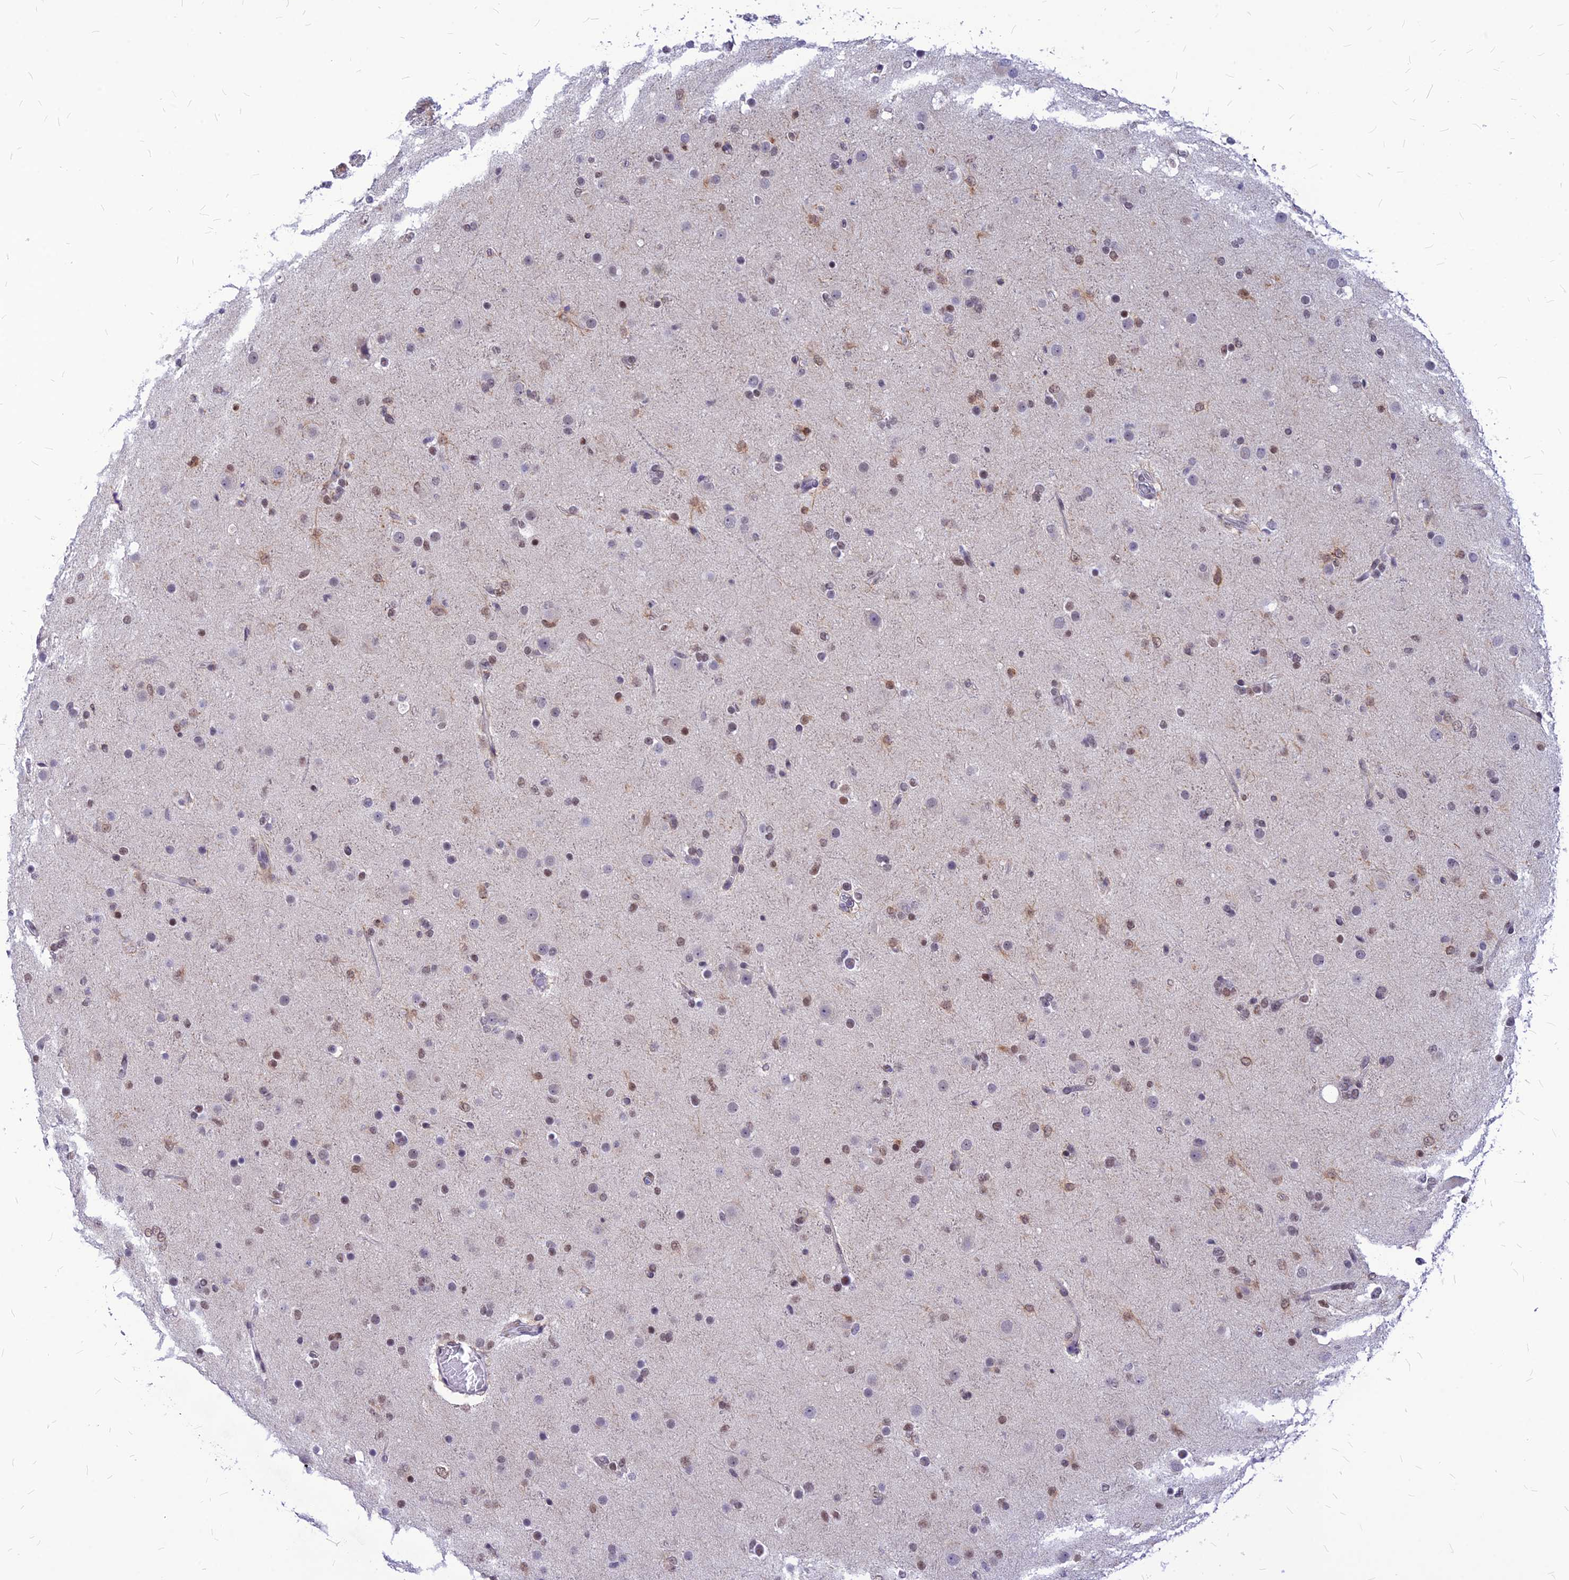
{"staining": {"intensity": "moderate", "quantity": "<25%", "location": "nuclear"}, "tissue": "glioma", "cell_type": "Tumor cells", "image_type": "cancer", "snomed": [{"axis": "morphology", "description": "Glioma, malignant, Low grade"}, {"axis": "topography", "description": "Brain"}], "caption": "This photomicrograph displays immunohistochemistry staining of human glioma, with low moderate nuclear positivity in approximately <25% of tumor cells.", "gene": "KCTD13", "patient": {"sex": "male", "age": 65}}